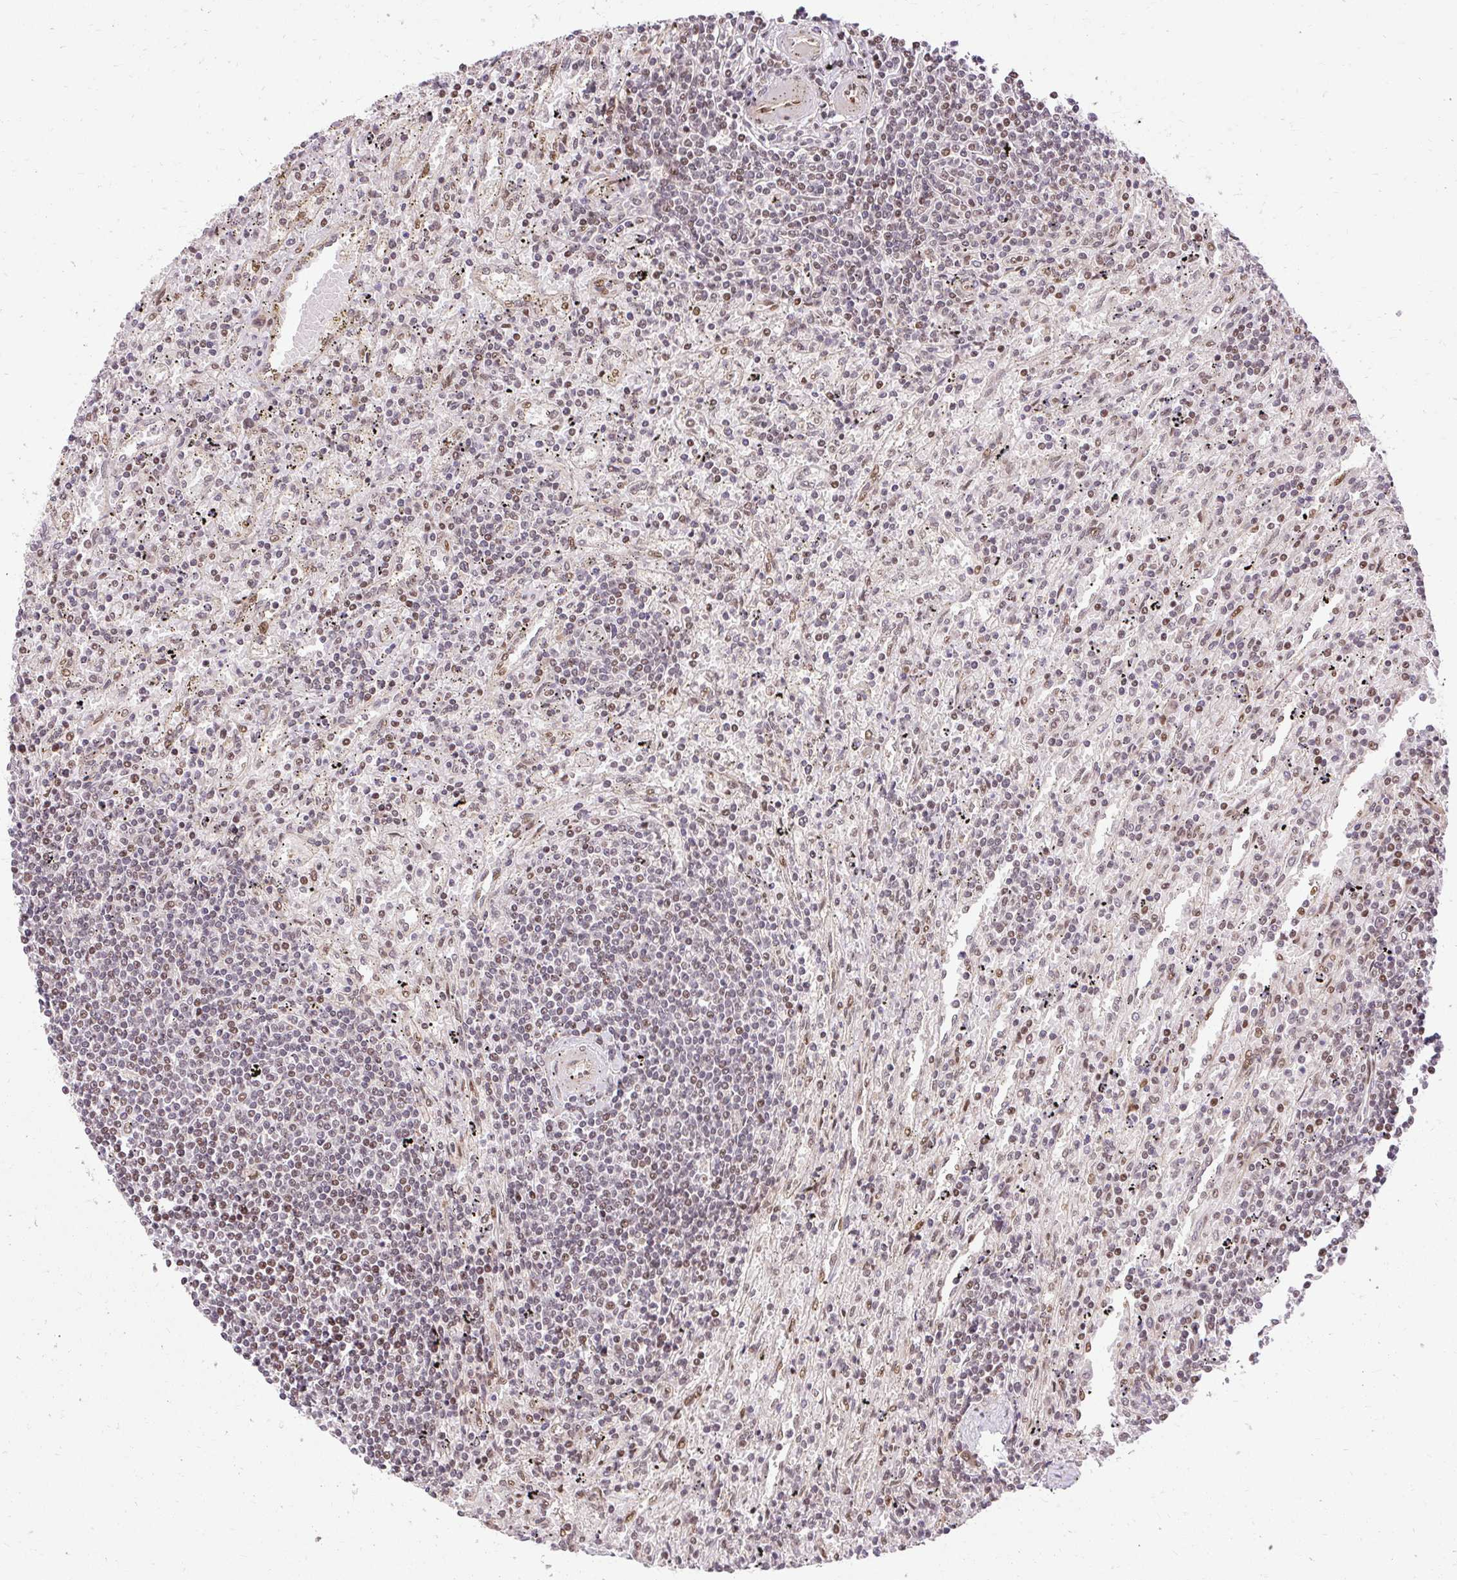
{"staining": {"intensity": "weak", "quantity": "25%-75%", "location": "nuclear"}, "tissue": "lymphoma", "cell_type": "Tumor cells", "image_type": "cancer", "snomed": [{"axis": "morphology", "description": "Malignant lymphoma, non-Hodgkin's type, Low grade"}, {"axis": "topography", "description": "Spleen"}], "caption": "Immunohistochemistry image of lymphoma stained for a protein (brown), which reveals low levels of weak nuclear positivity in about 25%-75% of tumor cells.", "gene": "MECOM", "patient": {"sex": "male", "age": 76}}